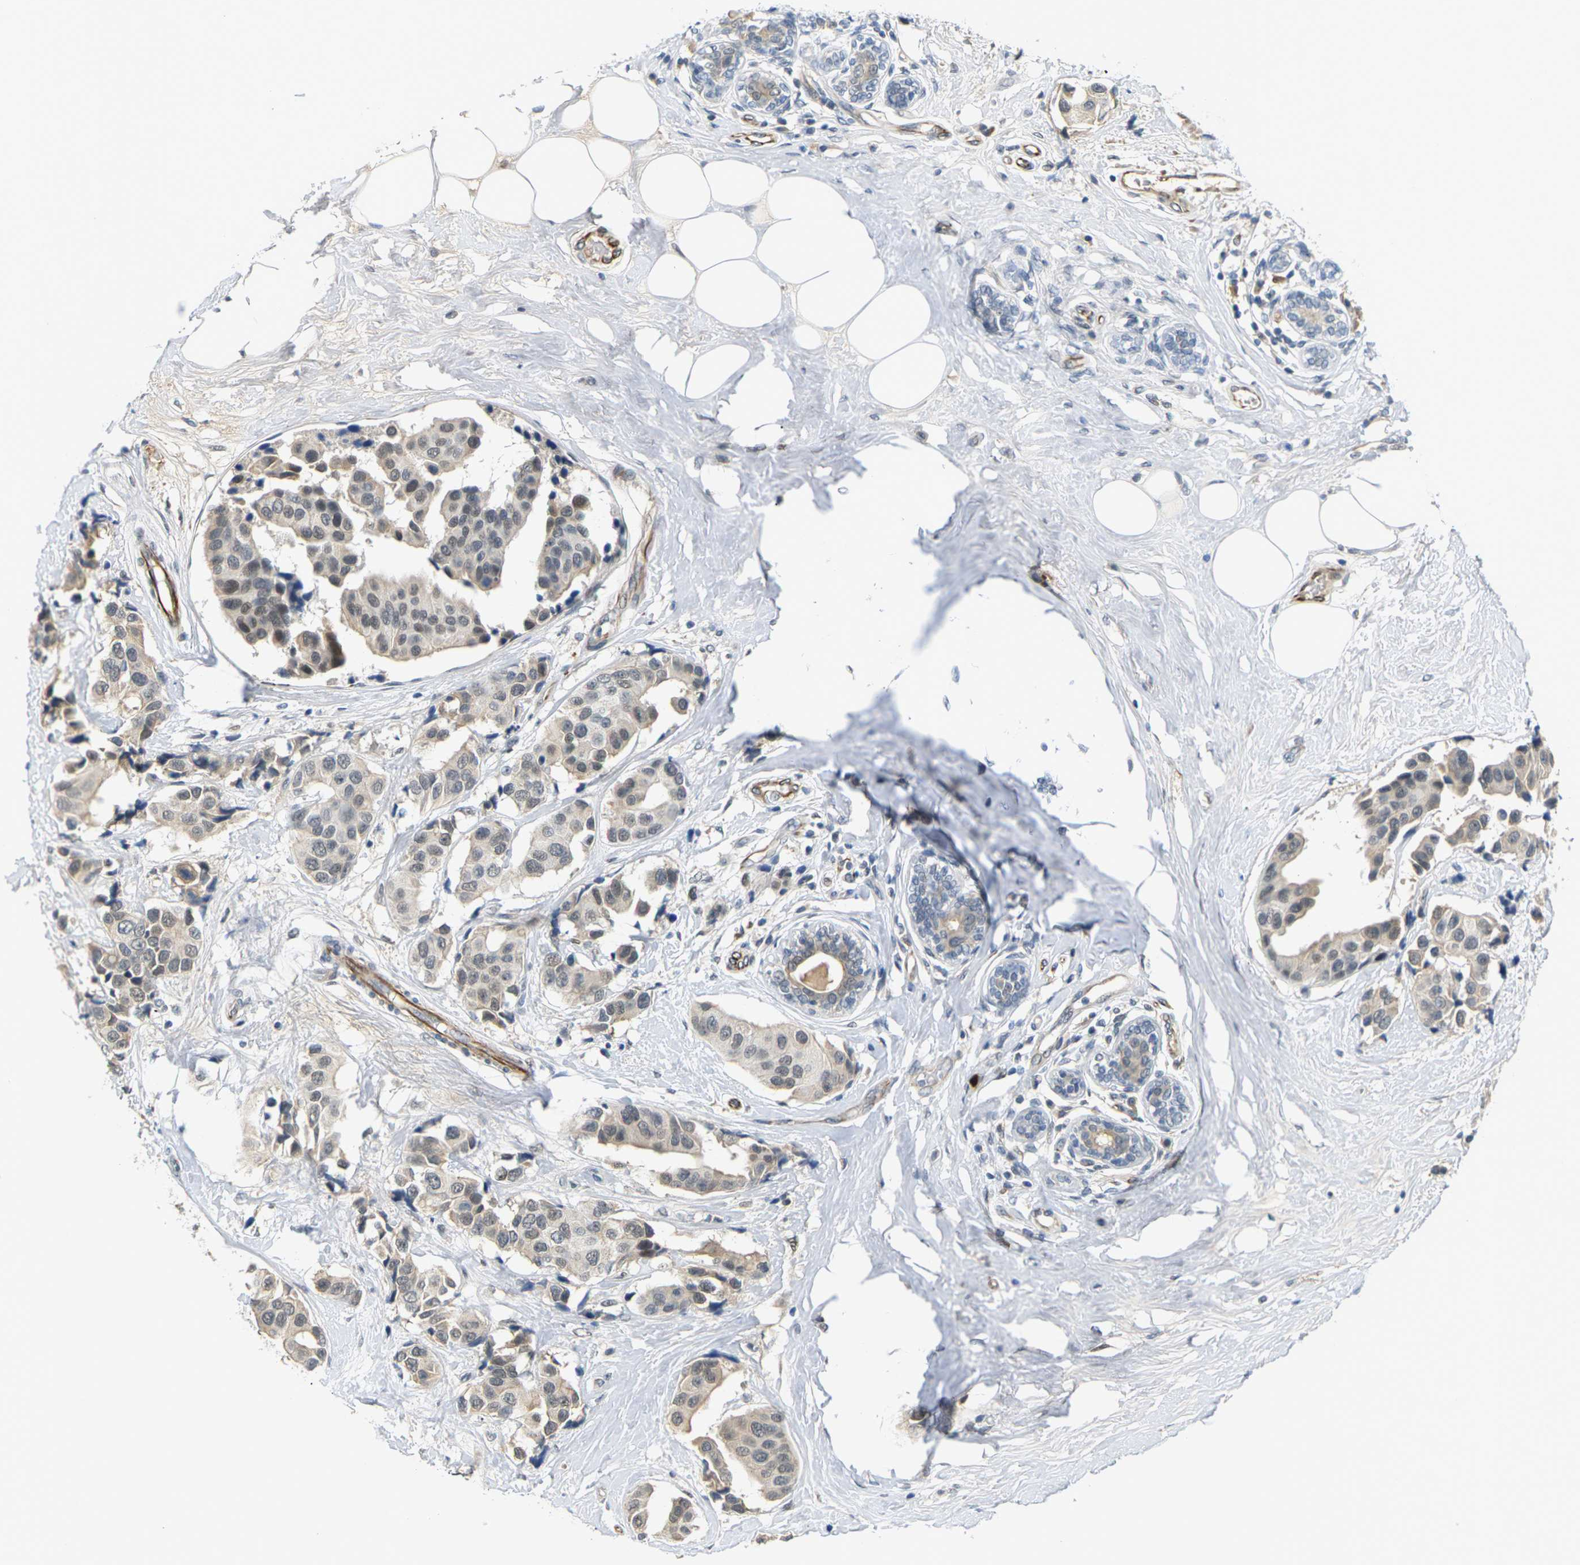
{"staining": {"intensity": "weak", "quantity": ">75%", "location": "cytoplasmic/membranous,nuclear"}, "tissue": "breast cancer", "cell_type": "Tumor cells", "image_type": "cancer", "snomed": [{"axis": "morphology", "description": "Normal tissue, NOS"}, {"axis": "morphology", "description": "Duct carcinoma"}, {"axis": "topography", "description": "Breast"}], "caption": "Breast intraductal carcinoma stained with DAB (3,3'-diaminobenzidine) immunohistochemistry shows low levels of weak cytoplasmic/membranous and nuclear expression in about >75% of tumor cells.", "gene": "PKP2", "patient": {"sex": "female", "age": 39}}